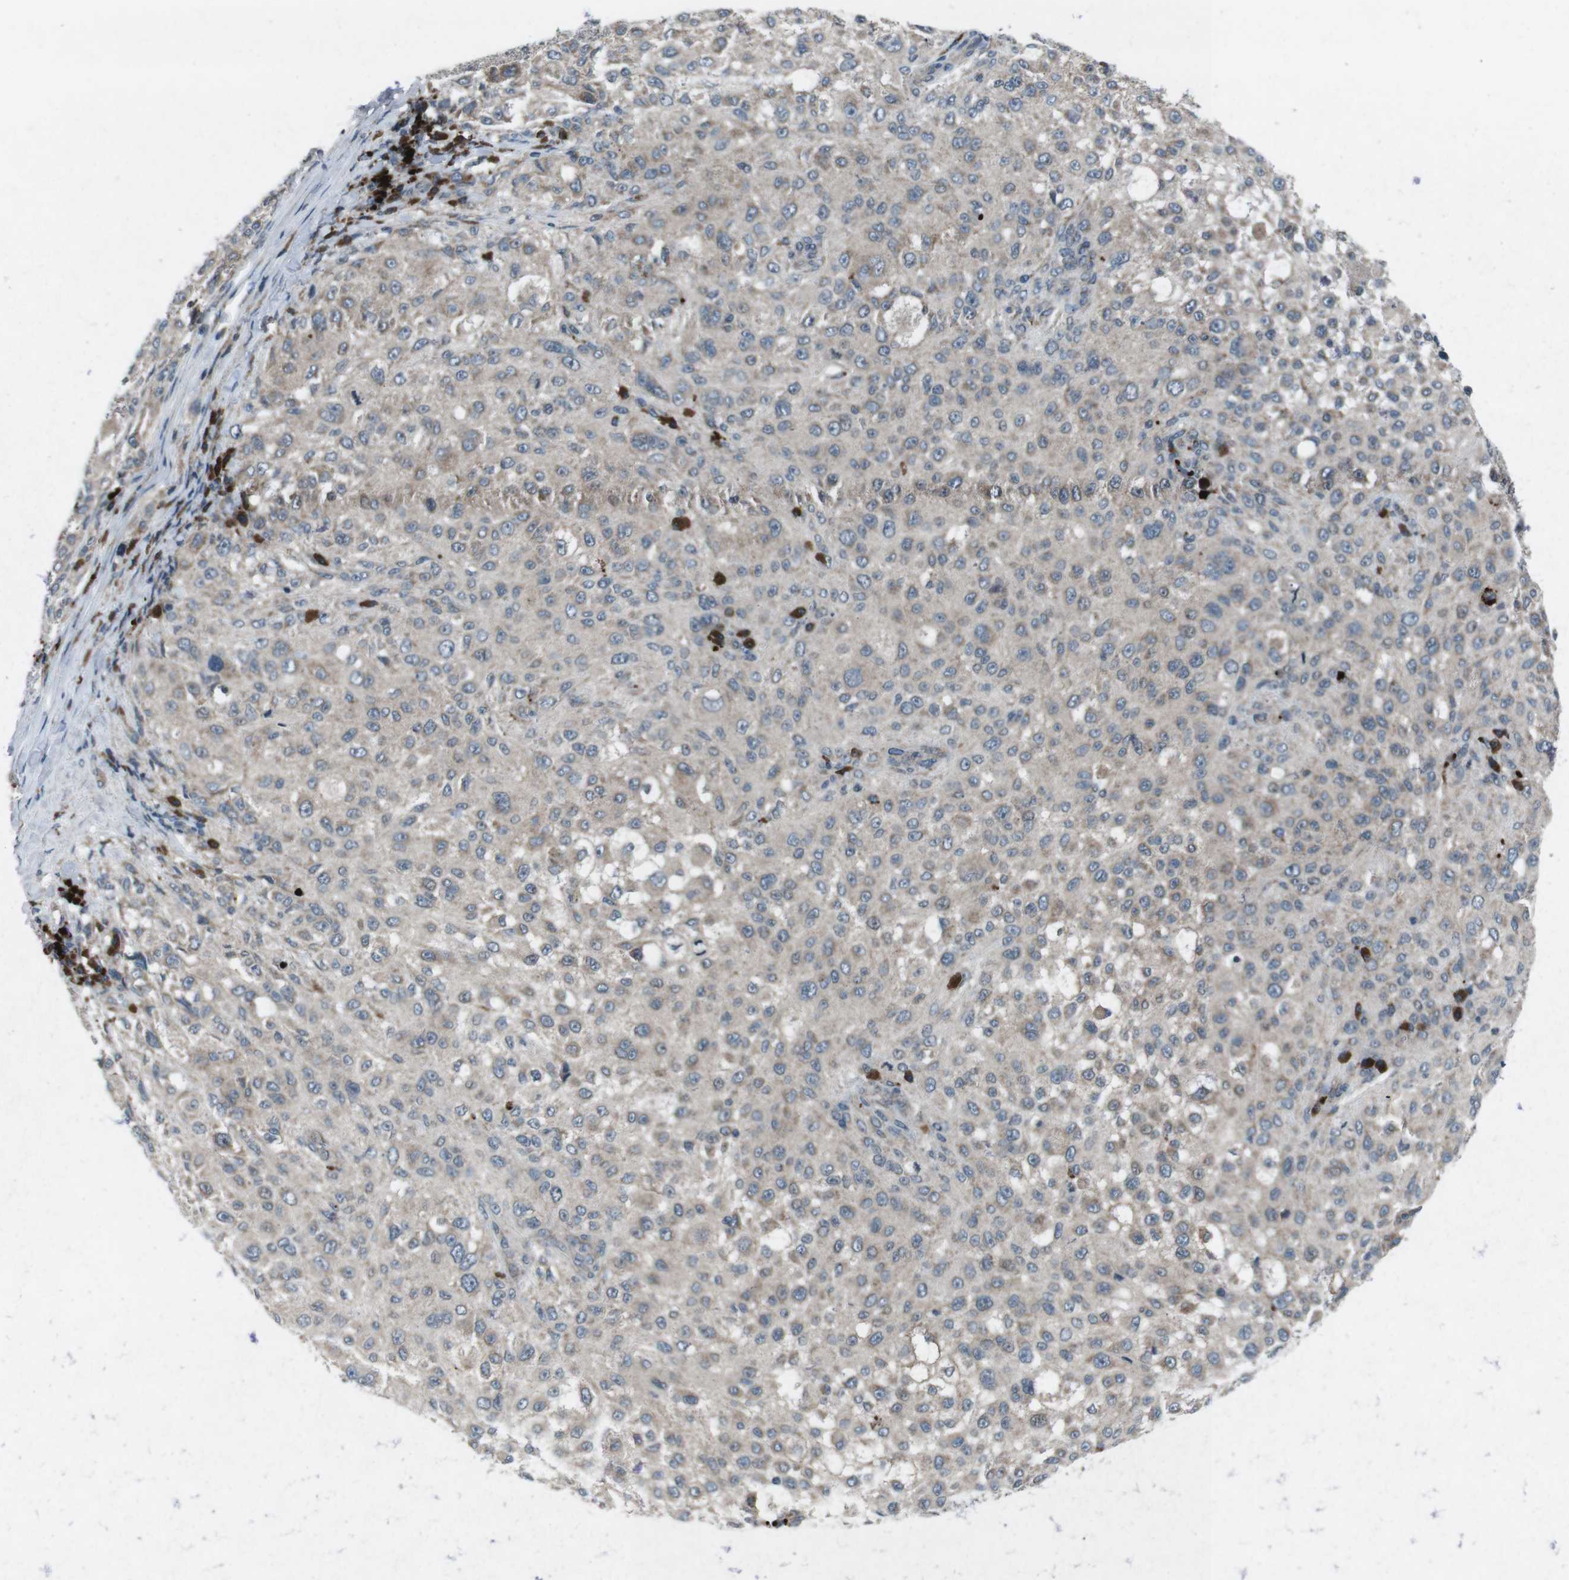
{"staining": {"intensity": "weak", "quantity": "<25%", "location": "cytoplasmic/membranous"}, "tissue": "melanoma", "cell_type": "Tumor cells", "image_type": "cancer", "snomed": [{"axis": "morphology", "description": "Necrosis, NOS"}, {"axis": "morphology", "description": "Malignant melanoma, NOS"}, {"axis": "topography", "description": "Skin"}], "caption": "The histopathology image demonstrates no staining of tumor cells in melanoma. (Stains: DAB immunohistochemistry with hematoxylin counter stain, Microscopy: brightfield microscopy at high magnification).", "gene": "CDK16", "patient": {"sex": "female", "age": 87}}